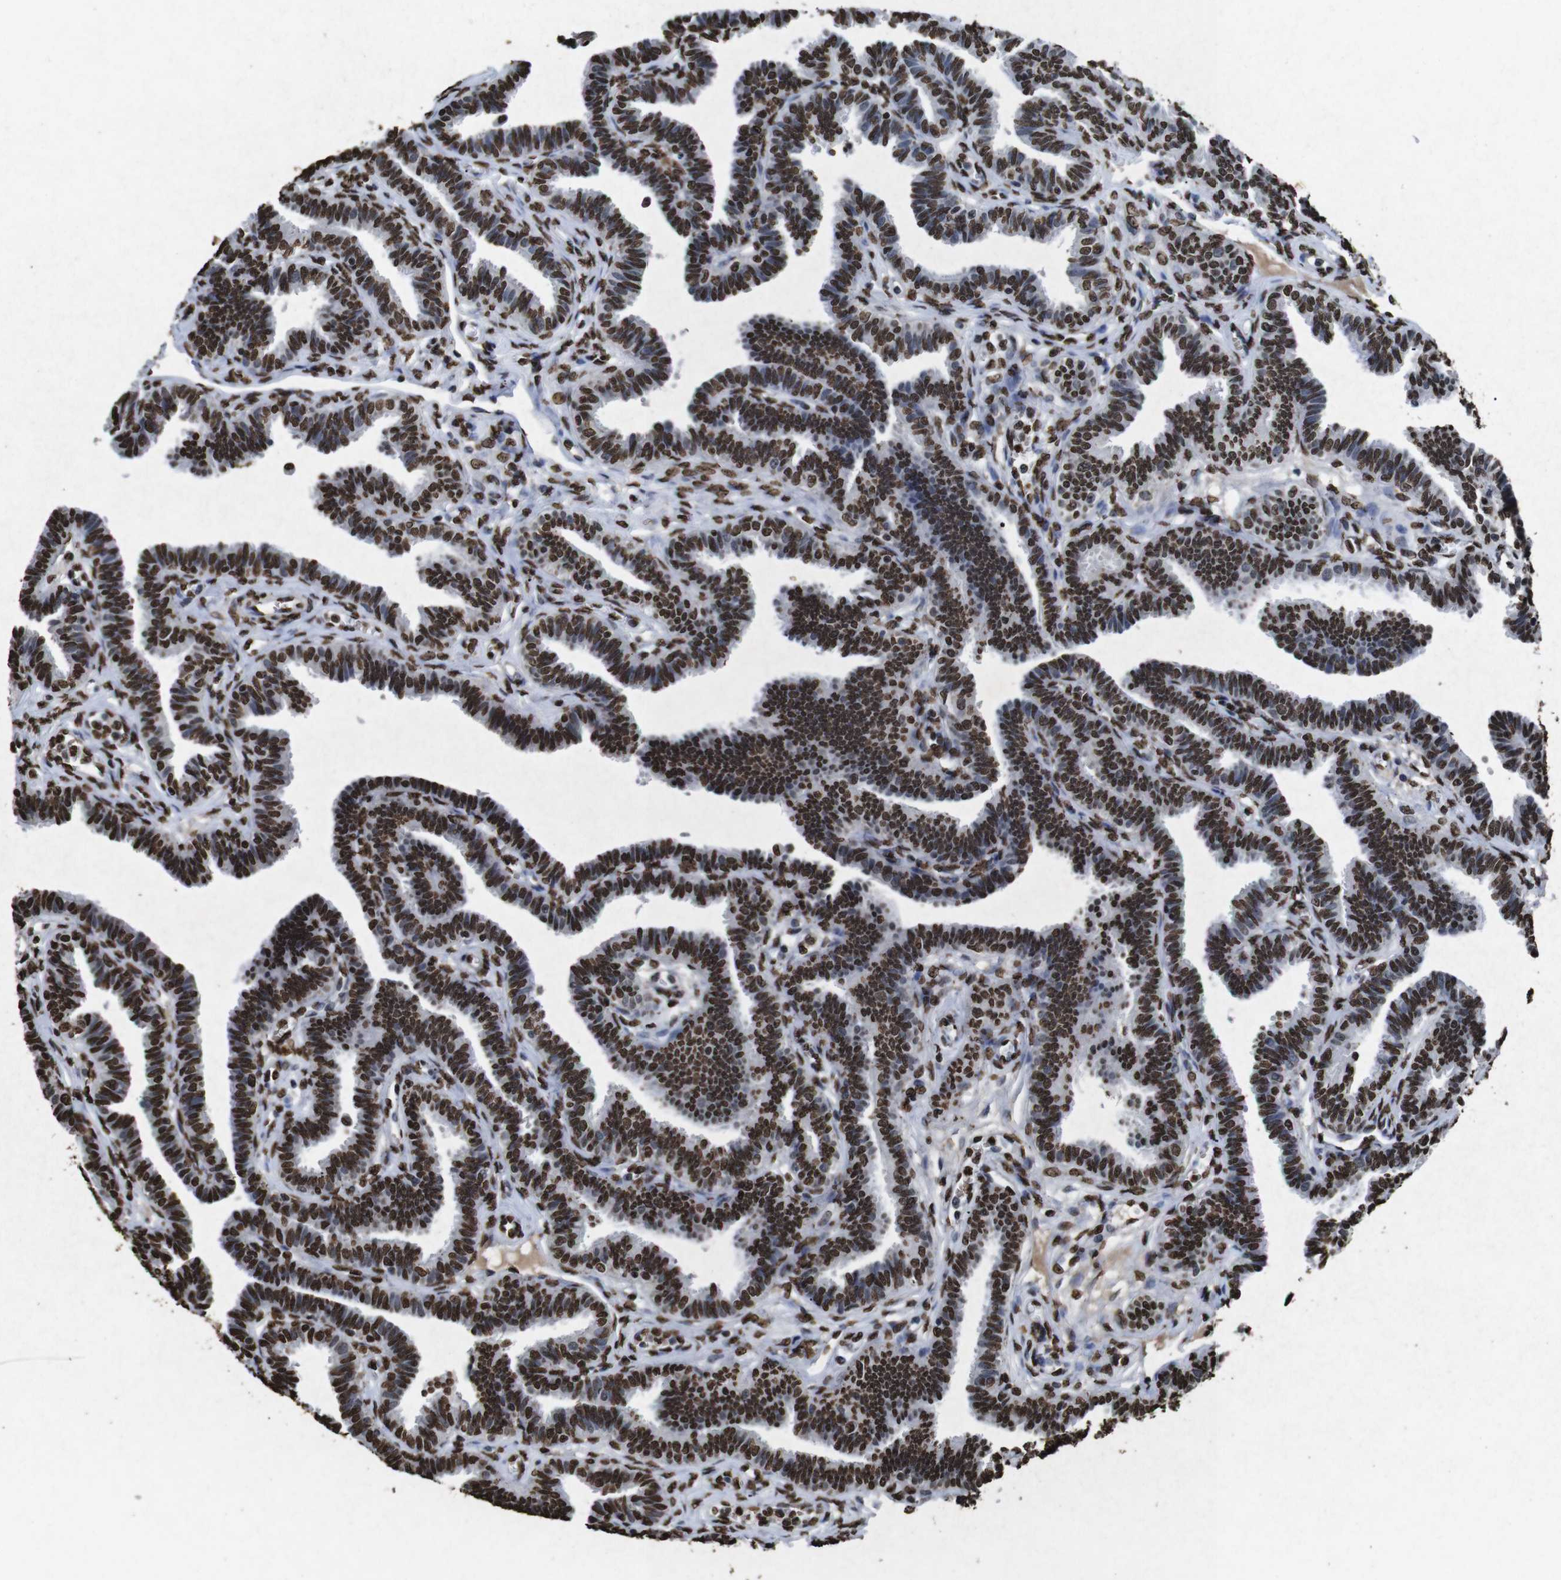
{"staining": {"intensity": "strong", "quantity": ">75%", "location": "nuclear"}, "tissue": "fallopian tube", "cell_type": "Glandular cells", "image_type": "normal", "snomed": [{"axis": "morphology", "description": "Normal tissue, NOS"}, {"axis": "topography", "description": "Fallopian tube"}, {"axis": "topography", "description": "Ovary"}], "caption": "IHC (DAB) staining of benign fallopian tube shows strong nuclear protein staining in approximately >75% of glandular cells.", "gene": "MDM2", "patient": {"sex": "female", "age": 23}}